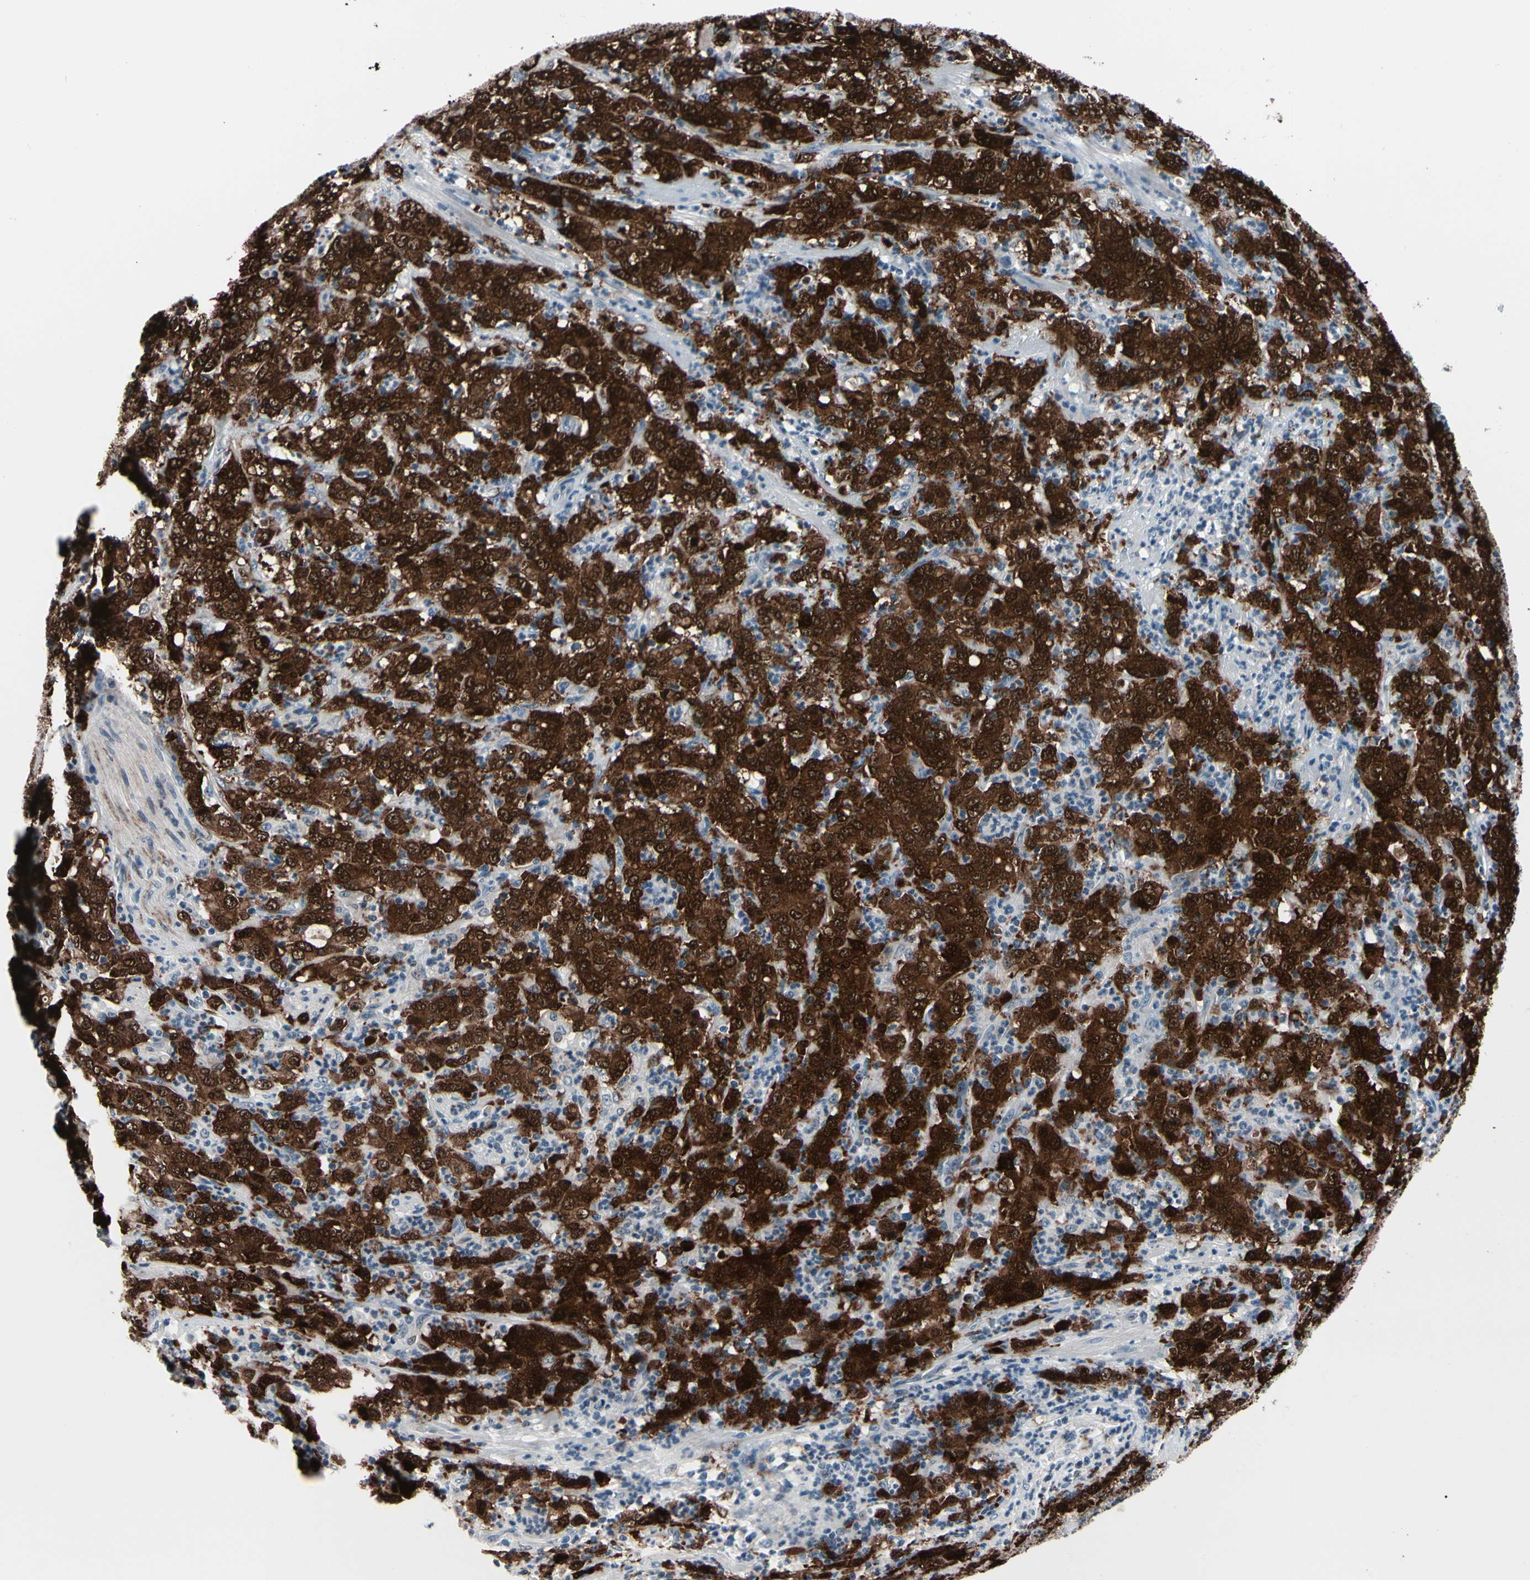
{"staining": {"intensity": "strong", "quantity": ">75%", "location": "cytoplasmic/membranous,nuclear"}, "tissue": "stomach cancer", "cell_type": "Tumor cells", "image_type": "cancer", "snomed": [{"axis": "morphology", "description": "Adenocarcinoma, NOS"}, {"axis": "topography", "description": "Stomach, lower"}], "caption": "DAB (3,3'-diaminobenzidine) immunohistochemical staining of stomach adenocarcinoma displays strong cytoplasmic/membranous and nuclear protein positivity in about >75% of tumor cells.", "gene": "TXN", "patient": {"sex": "female", "age": 71}}